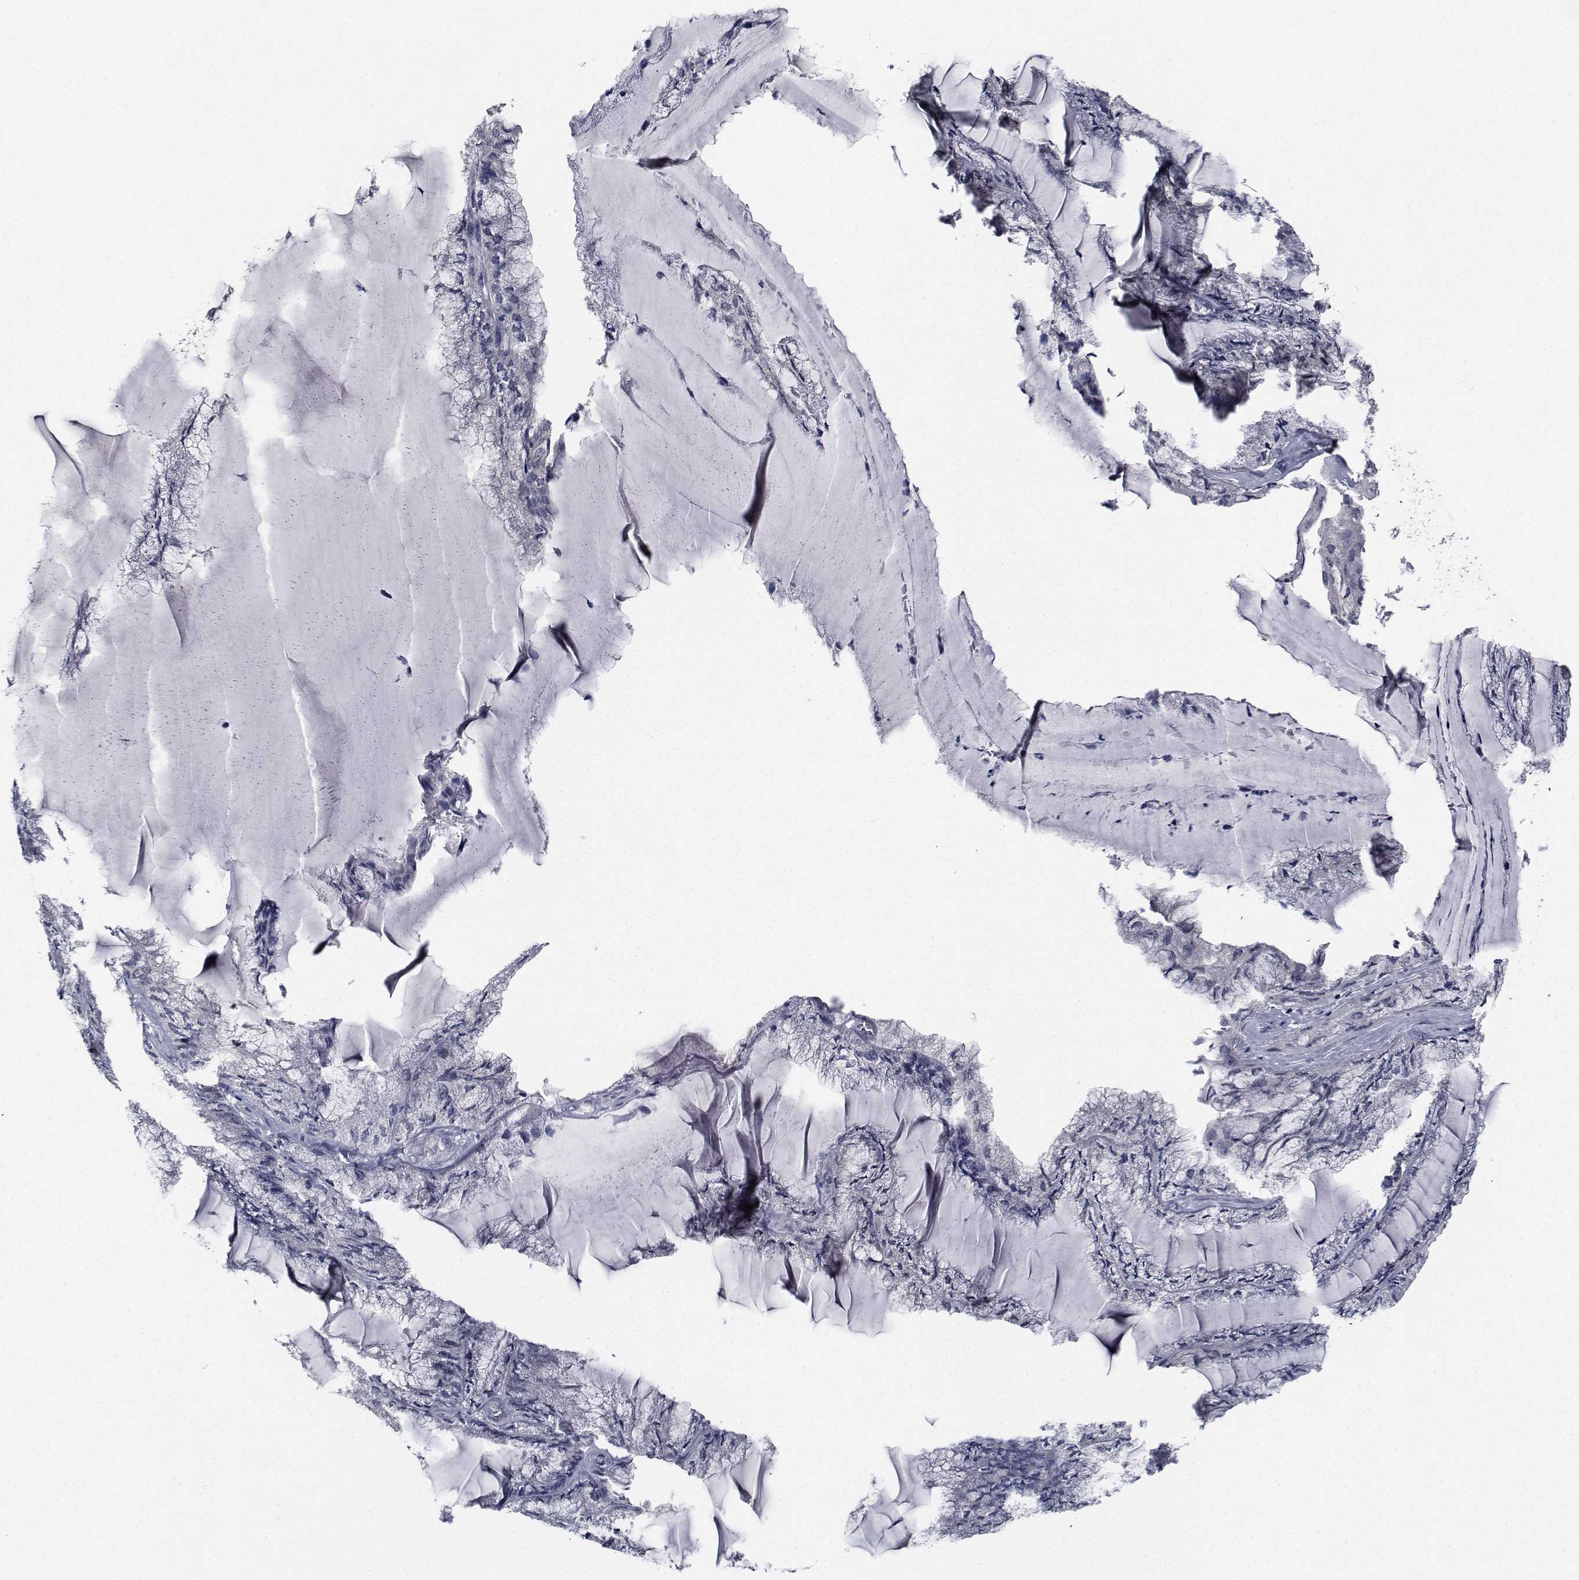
{"staining": {"intensity": "negative", "quantity": "none", "location": "none"}, "tissue": "endometrial cancer", "cell_type": "Tumor cells", "image_type": "cancer", "snomed": [{"axis": "morphology", "description": "Carcinoma, NOS"}, {"axis": "topography", "description": "Endometrium"}], "caption": "Immunohistochemical staining of human endometrial cancer (carcinoma) exhibits no significant expression in tumor cells. Nuclei are stained in blue.", "gene": "NVL", "patient": {"sex": "female", "age": 62}}